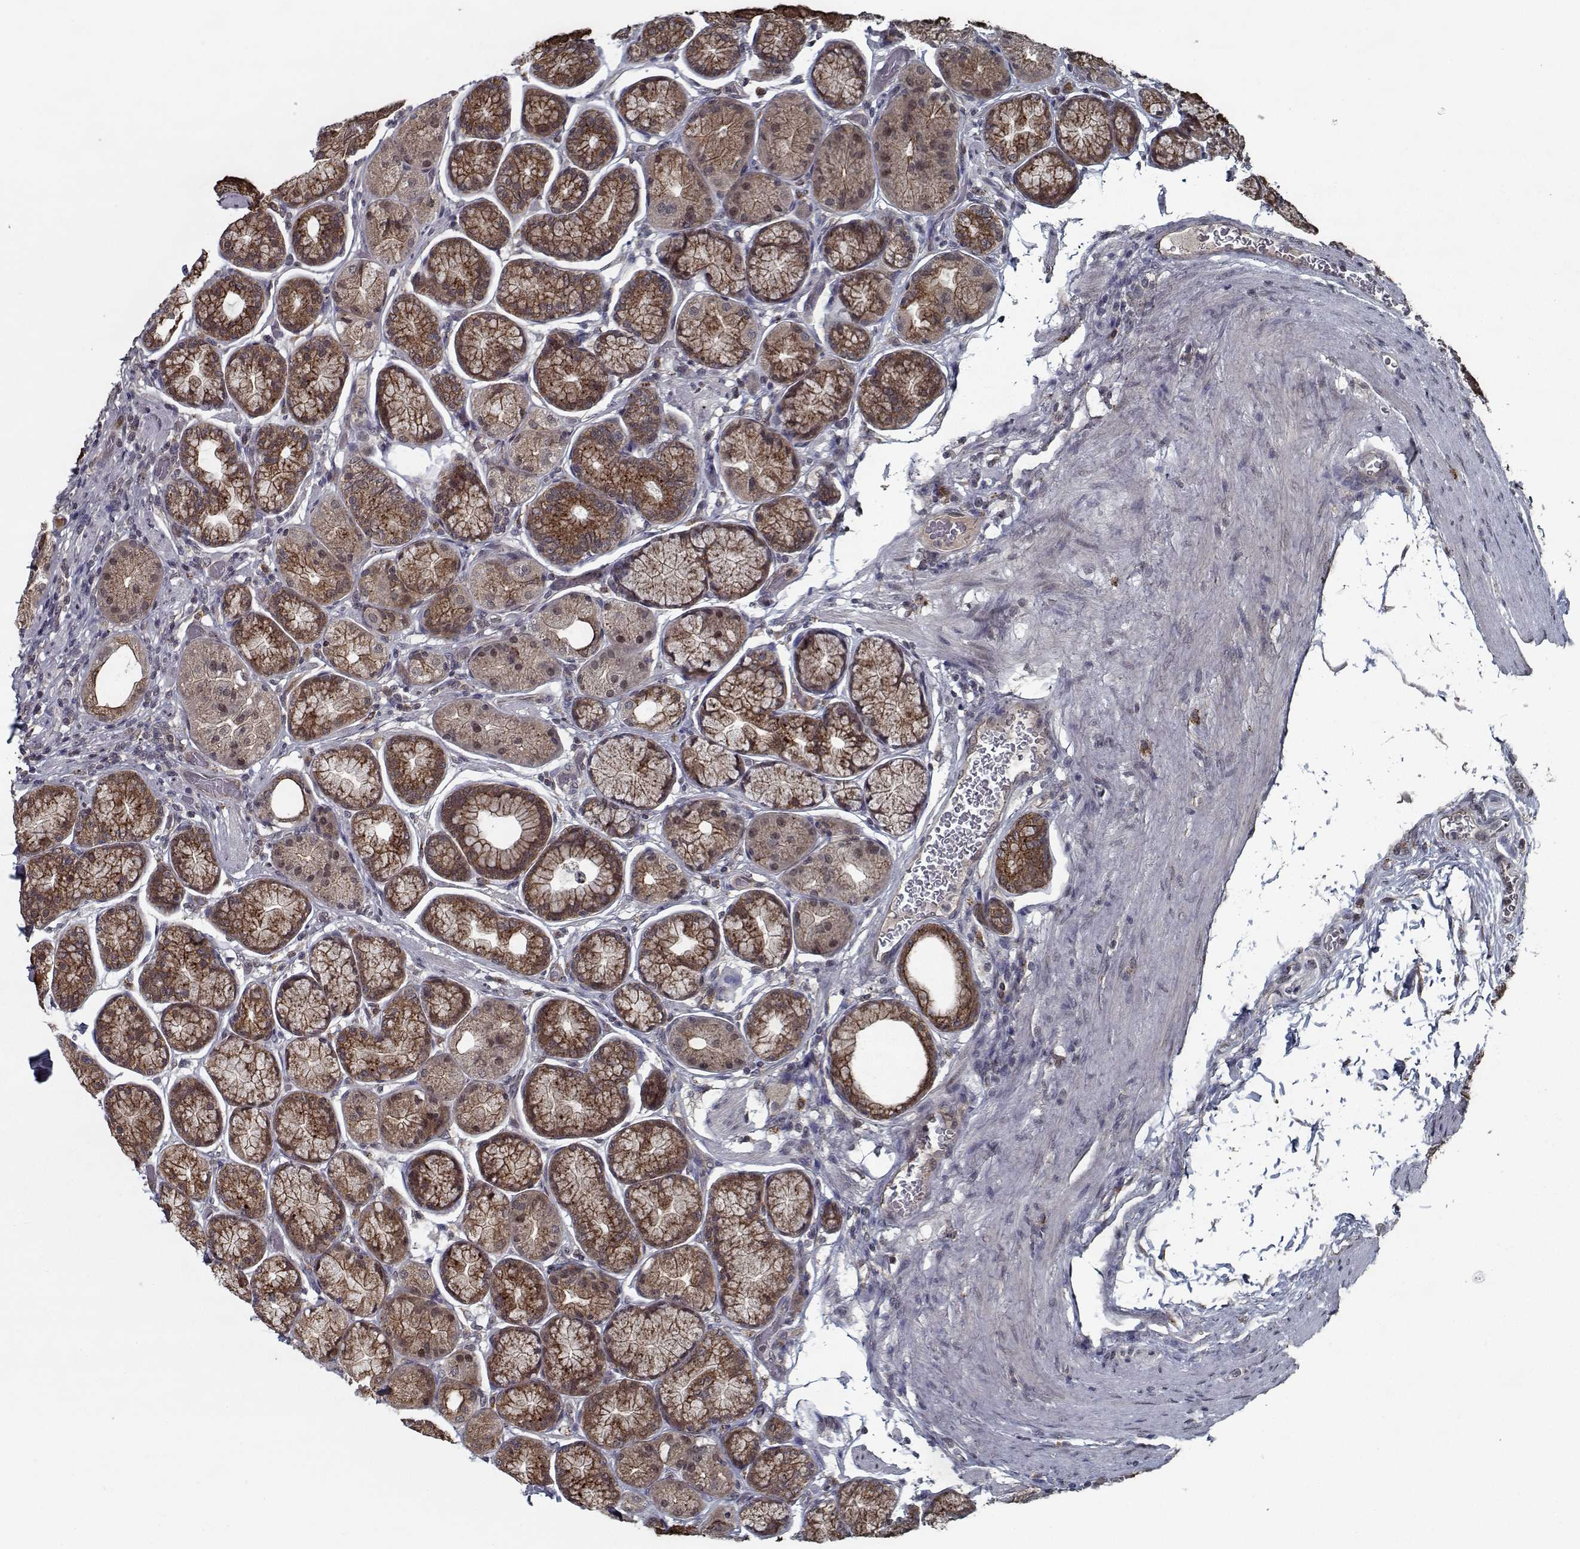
{"staining": {"intensity": "moderate", "quantity": ">75%", "location": "cytoplasmic/membranous"}, "tissue": "stomach", "cell_type": "Glandular cells", "image_type": "normal", "snomed": [{"axis": "morphology", "description": "Normal tissue, NOS"}, {"axis": "morphology", "description": "Adenocarcinoma, NOS"}, {"axis": "morphology", "description": "Adenocarcinoma, High grade"}, {"axis": "topography", "description": "Stomach, upper"}, {"axis": "topography", "description": "Stomach"}], "caption": "Immunohistochemistry (IHC) of unremarkable human stomach exhibits medium levels of moderate cytoplasmic/membranous staining in approximately >75% of glandular cells.", "gene": "NLK", "patient": {"sex": "female", "age": 65}}